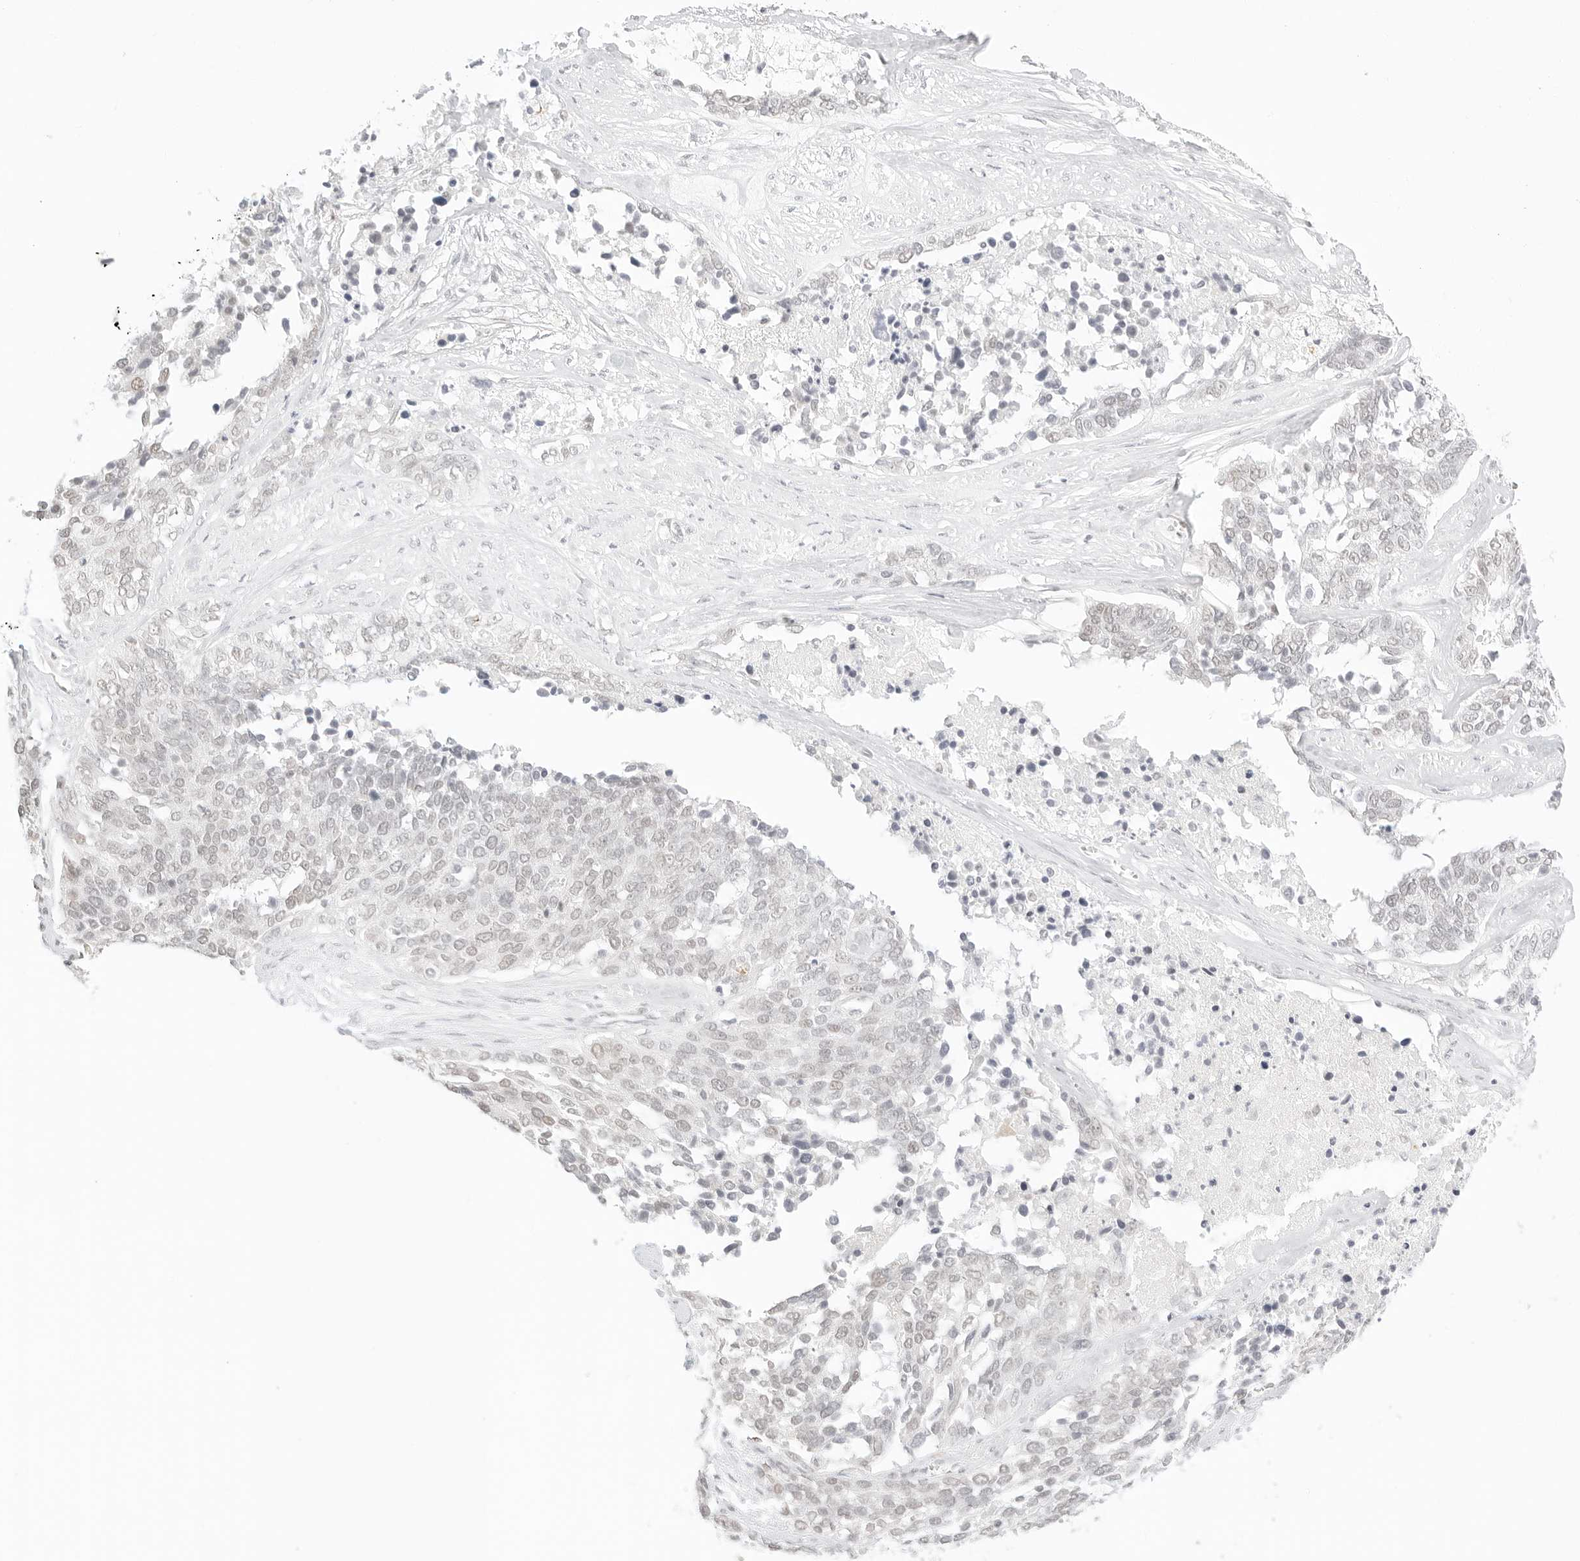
{"staining": {"intensity": "negative", "quantity": "none", "location": "none"}, "tissue": "ovarian cancer", "cell_type": "Tumor cells", "image_type": "cancer", "snomed": [{"axis": "morphology", "description": "Cystadenocarcinoma, serous, NOS"}, {"axis": "topography", "description": "Ovary"}], "caption": "An immunohistochemistry photomicrograph of ovarian cancer (serous cystadenocarcinoma) is shown. There is no staining in tumor cells of ovarian cancer (serous cystadenocarcinoma).", "gene": "FBLN5", "patient": {"sex": "female", "age": 44}}